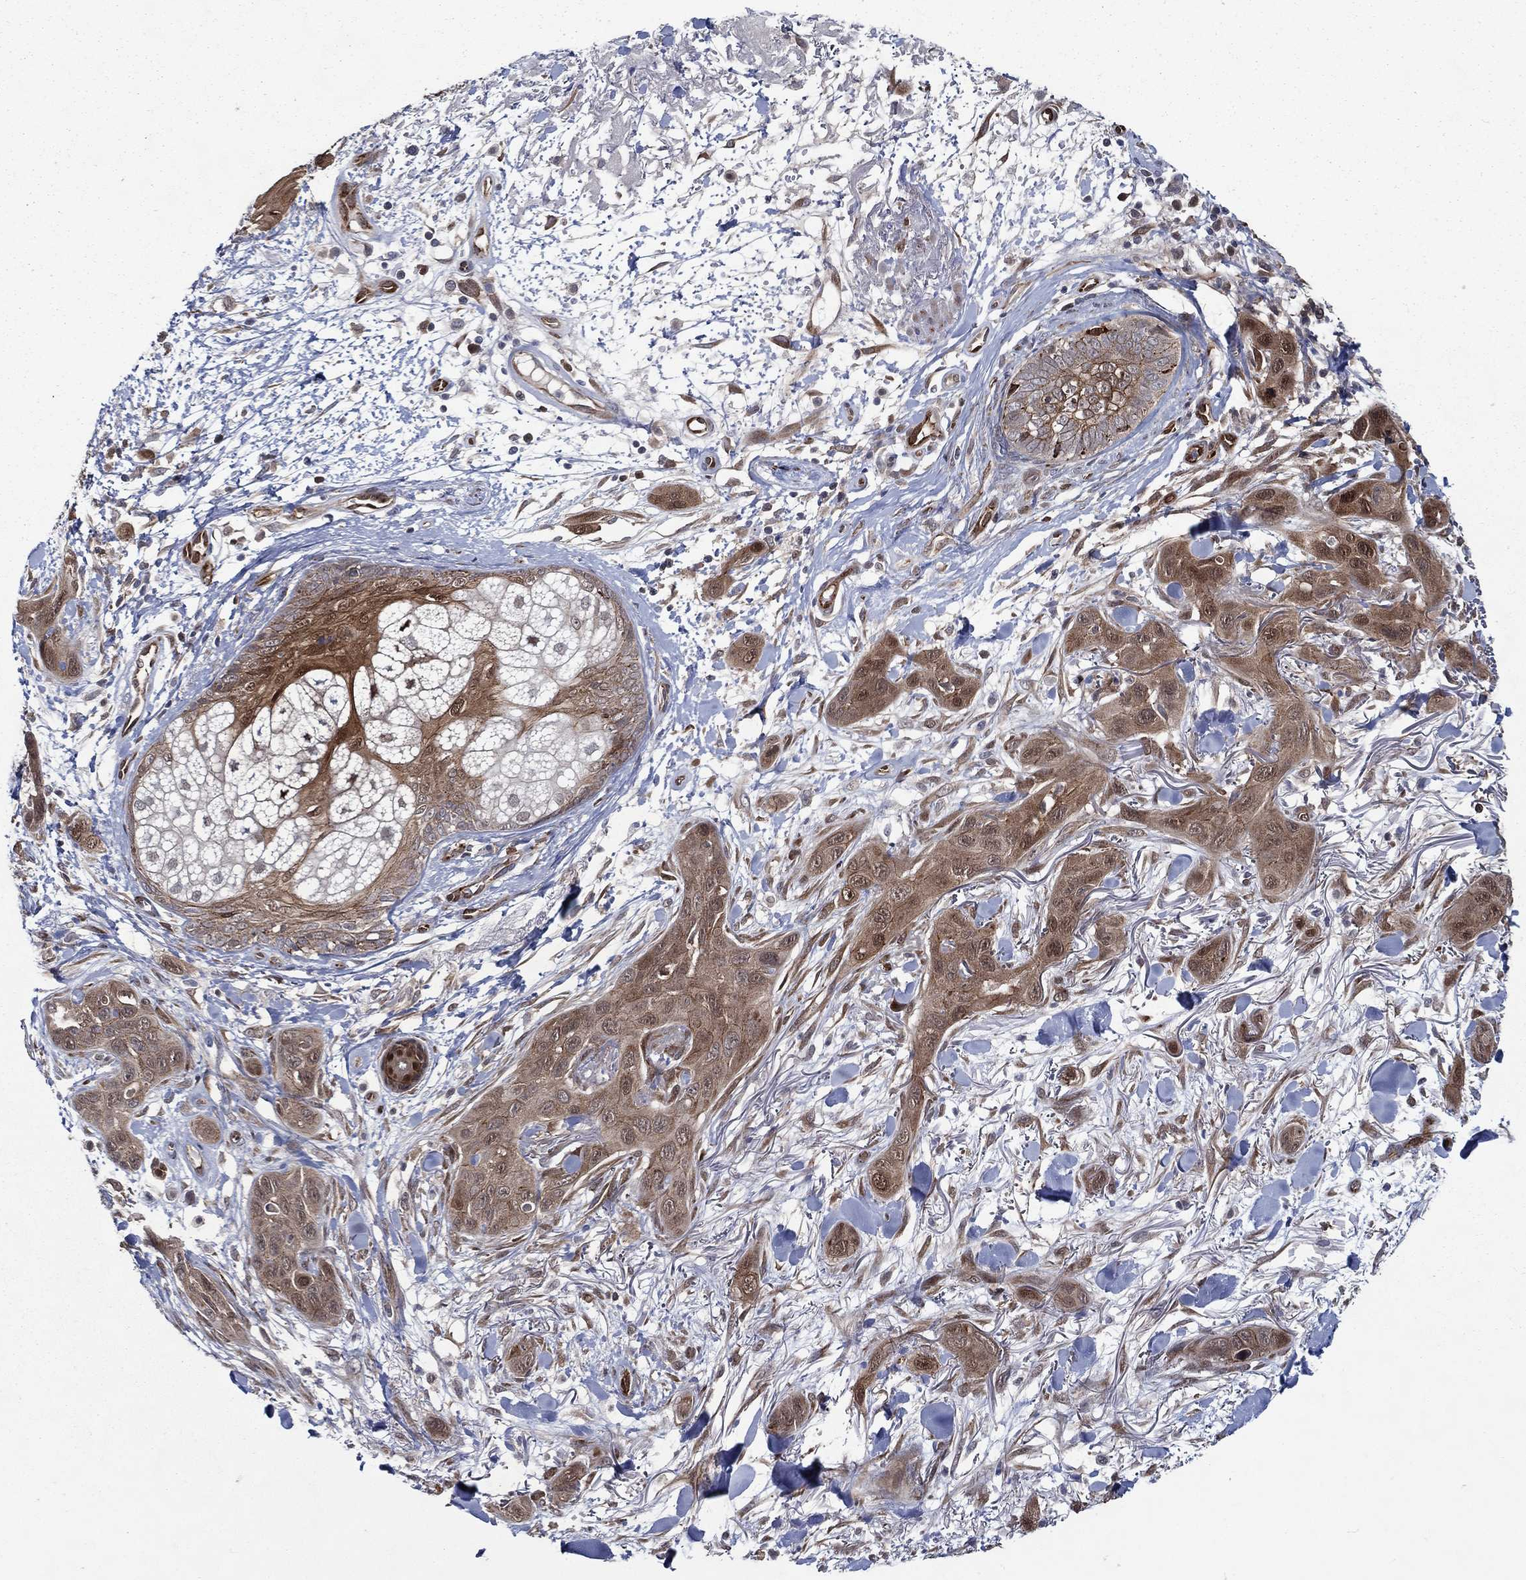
{"staining": {"intensity": "weak", "quantity": ">75%", "location": "cytoplasmic/membranous"}, "tissue": "skin cancer", "cell_type": "Tumor cells", "image_type": "cancer", "snomed": [{"axis": "morphology", "description": "Squamous cell carcinoma, NOS"}, {"axis": "topography", "description": "Skin"}], "caption": "Skin cancer (squamous cell carcinoma) stained for a protein (brown) displays weak cytoplasmic/membranous positive expression in about >75% of tumor cells.", "gene": "ARHGAP11A", "patient": {"sex": "male", "age": 78}}